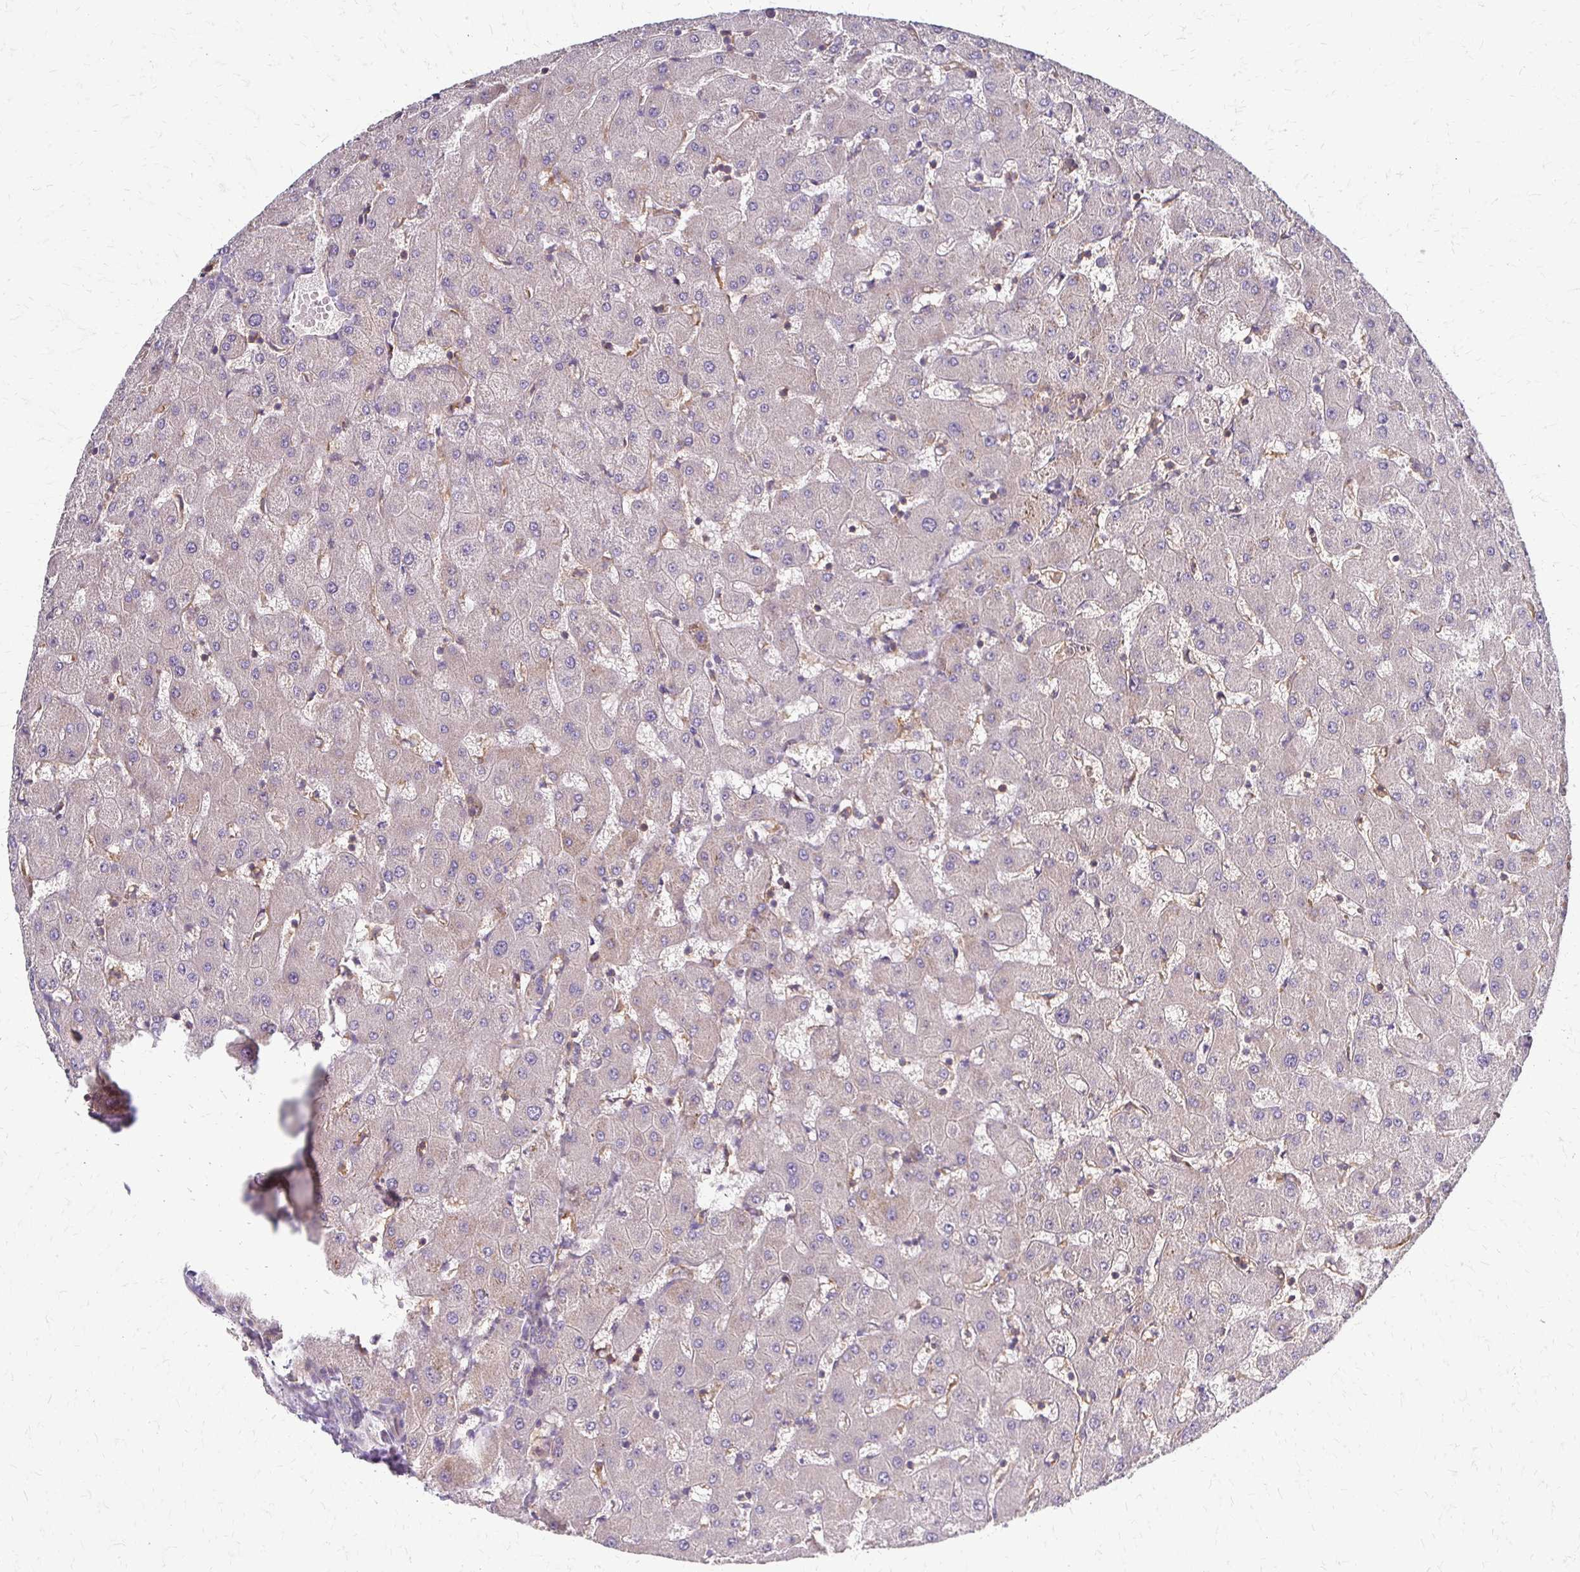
{"staining": {"intensity": "negative", "quantity": "none", "location": "none"}, "tissue": "liver", "cell_type": "Cholangiocytes", "image_type": "normal", "snomed": [{"axis": "morphology", "description": "Normal tissue, NOS"}, {"axis": "topography", "description": "Liver"}], "caption": "This photomicrograph is of benign liver stained with IHC to label a protein in brown with the nuclei are counter-stained blue. There is no expression in cholangiocytes. (Brightfield microscopy of DAB immunohistochemistry at high magnification).", "gene": "SLC9A9", "patient": {"sex": "female", "age": 63}}